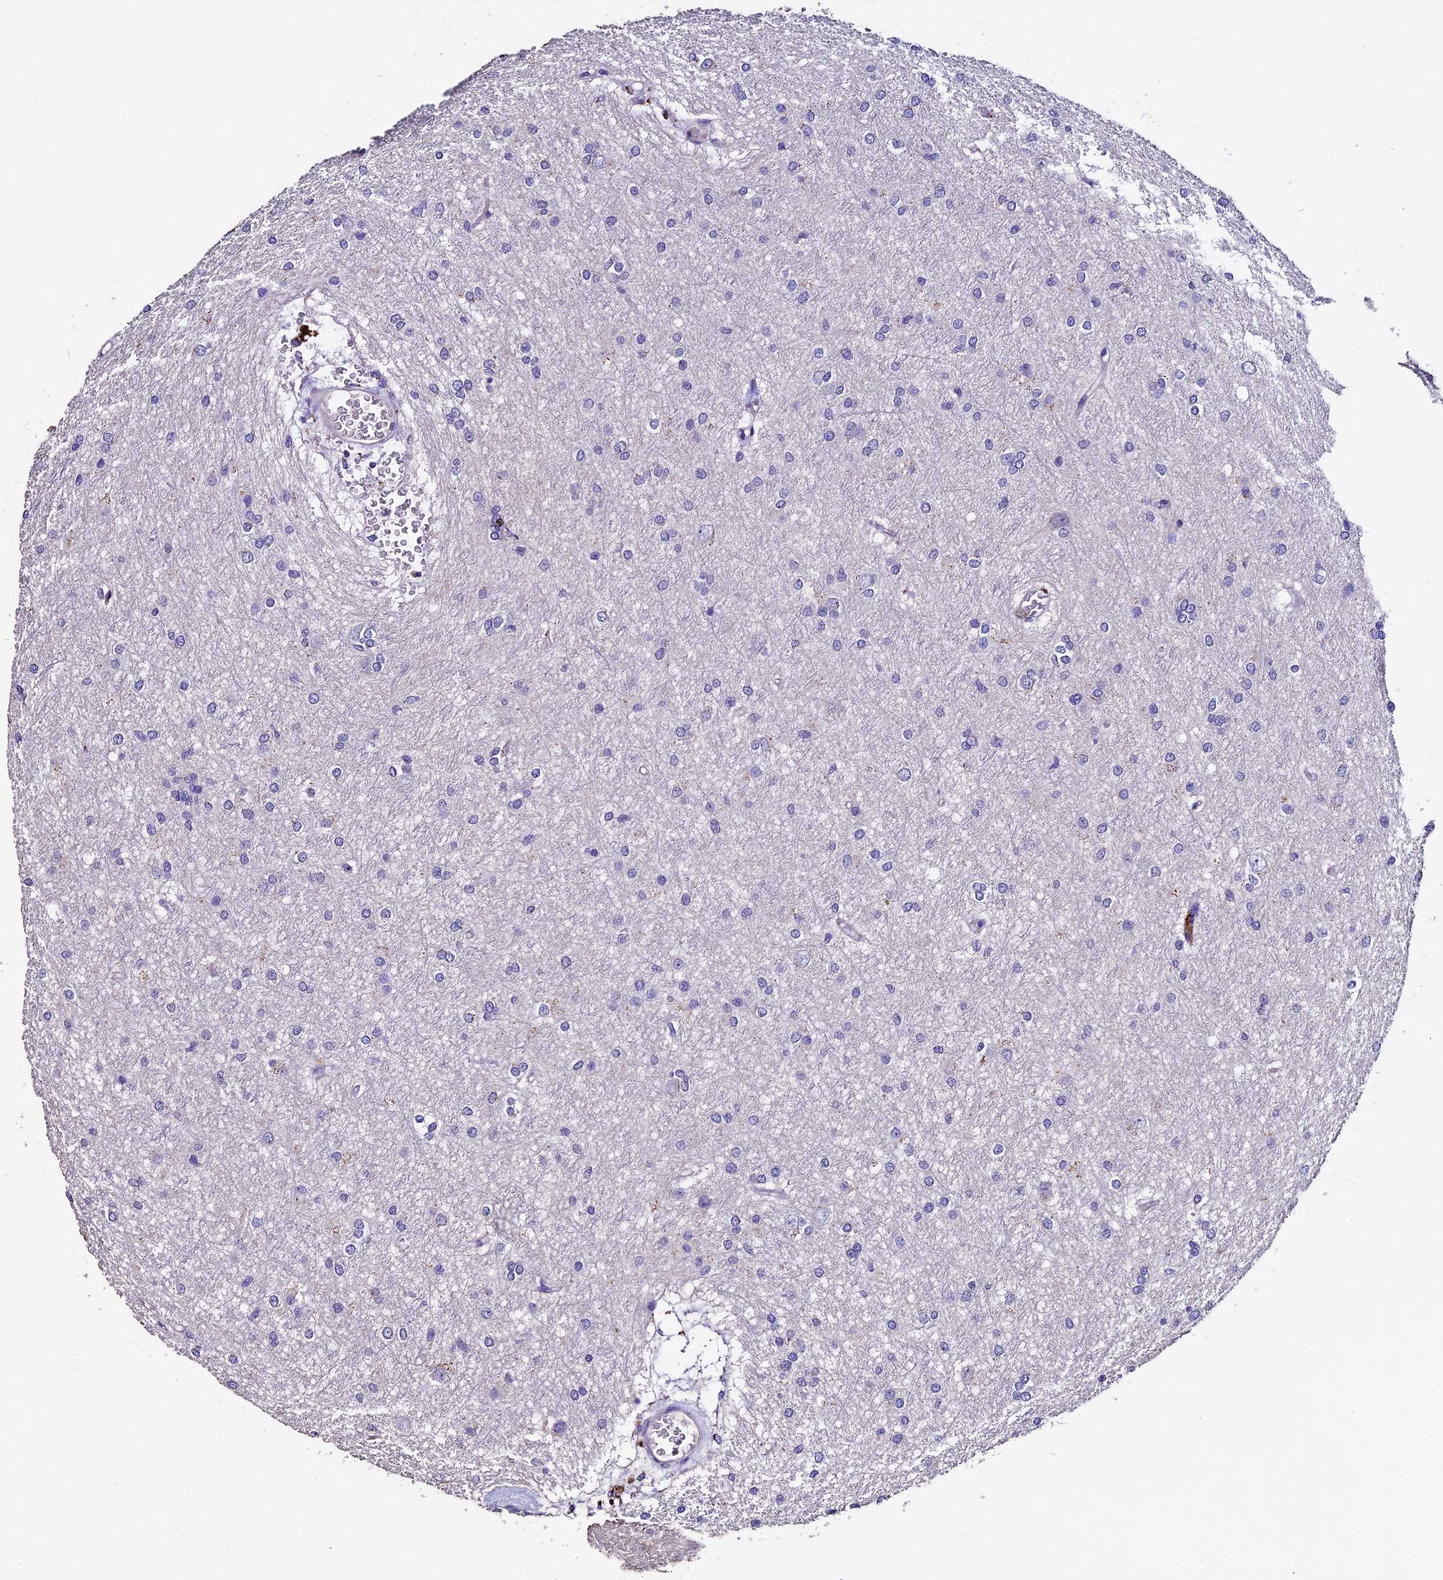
{"staining": {"intensity": "negative", "quantity": "none", "location": "none"}, "tissue": "glioma", "cell_type": "Tumor cells", "image_type": "cancer", "snomed": [{"axis": "morphology", "description": "Glioma, malignant, High grade"}, {"axis": "topography", "description": "Brain"}], "caption": "DAB immunohistochemical staining of human glioma reveals no significant staining in tumor cells. Nuclei are stained in blue.", "gene": "FBXW9", "patient": {"sex": "female", "age": 50}}